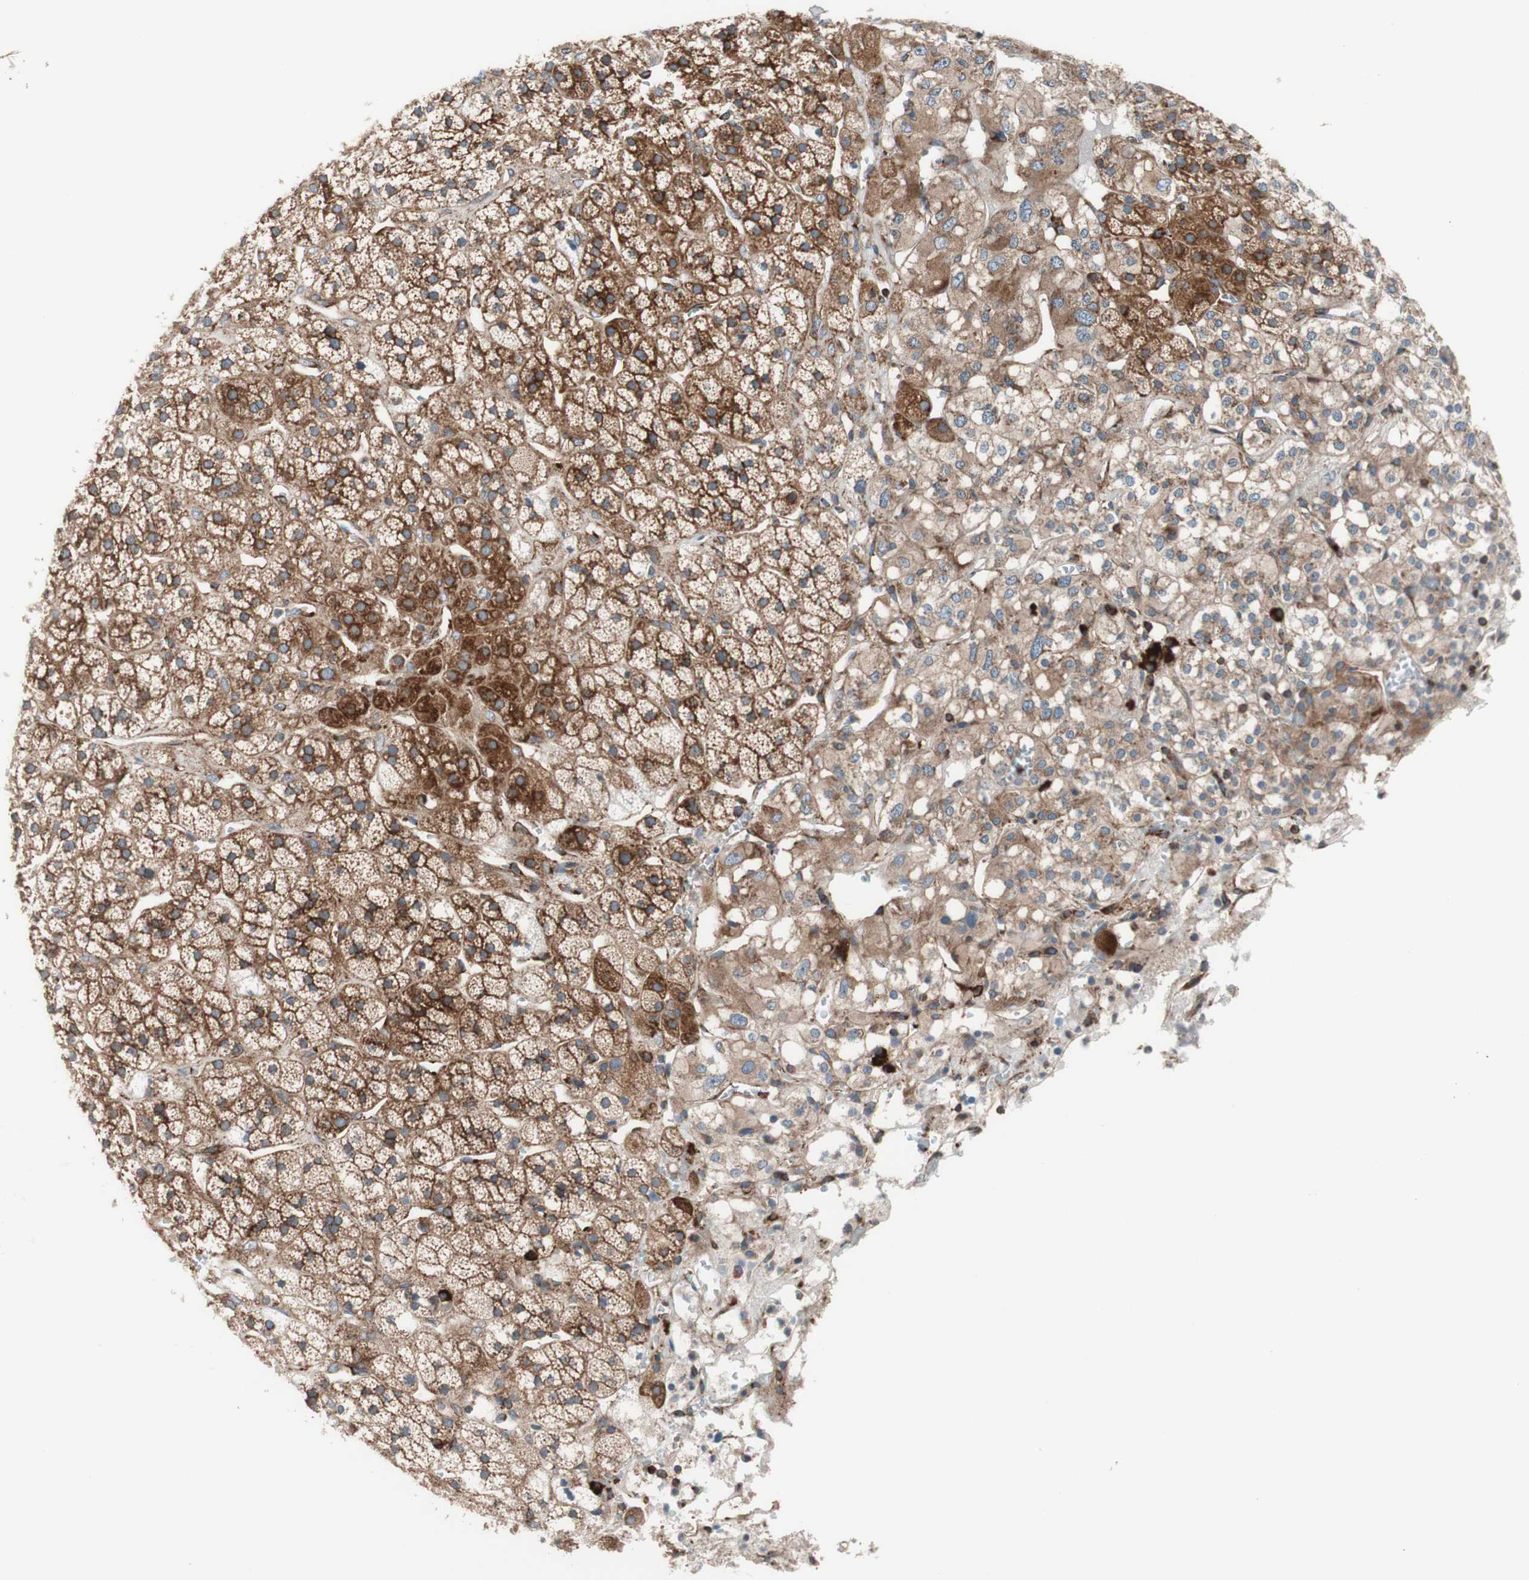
{"staining": {"intensity": "moderate", "quantity": ">75%", "location": "cytoplasmic/membranous"}, "tissue": "adrenal gland", "cell_type": "Glandular cells", "image_type": "normal", "snomed": [{"axis": "morphology", "description": "Normal tissue, NOS"}, {"axis": "topography", "description": "Adrenal gland"}], "caption": "High-power microscopy captured an immunohistochemistry histopathology image of benign adrenal gland, revealing moderate cytoplasmic/membranous staining in about >75% of glandular cells.", "gene": "CCN4", "patient": {"sex": "male", "age": 56}}